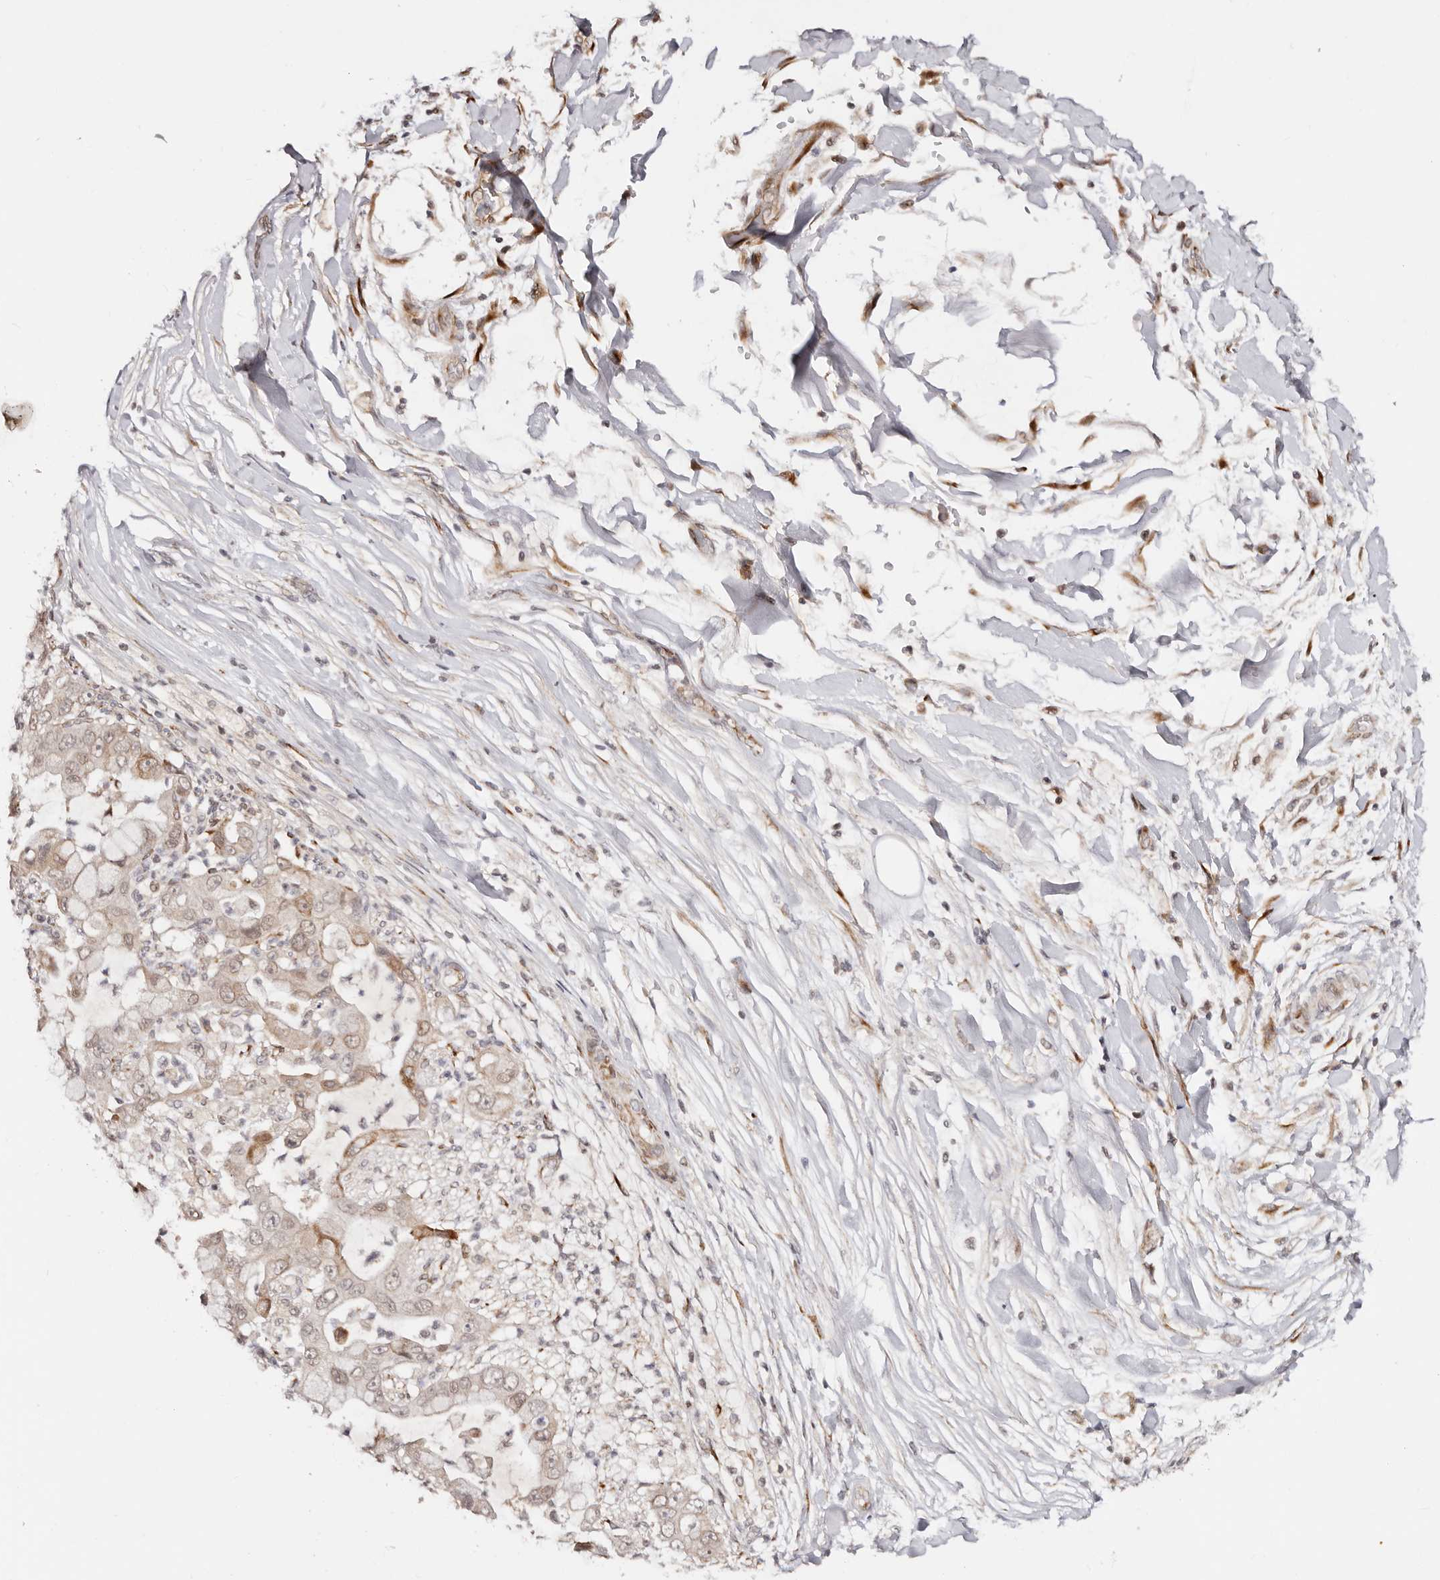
{"staining": {"intensity": "moderate", "quantity": "25%-75%", "location": "cytoplasmic/membranous,nuclear"}, "tissue": "liver cancer", "cell_type": "Tumor cells", "image_type": "cancer", "snomed": [{"axis": "morphology", "description": "Cholangiocarcinoma"}, {"axis": "topography", "description": "Liver"}], "caption": "Protein positivity by IHC demonstrates moderate cytoplasmic/membranous and nuclear expression in approximately 25%-75% of tumor cells in liver cholangiocarcinoma.", "gene": "BCL2L15", "patient": {"sex": "female", "age": 54}}